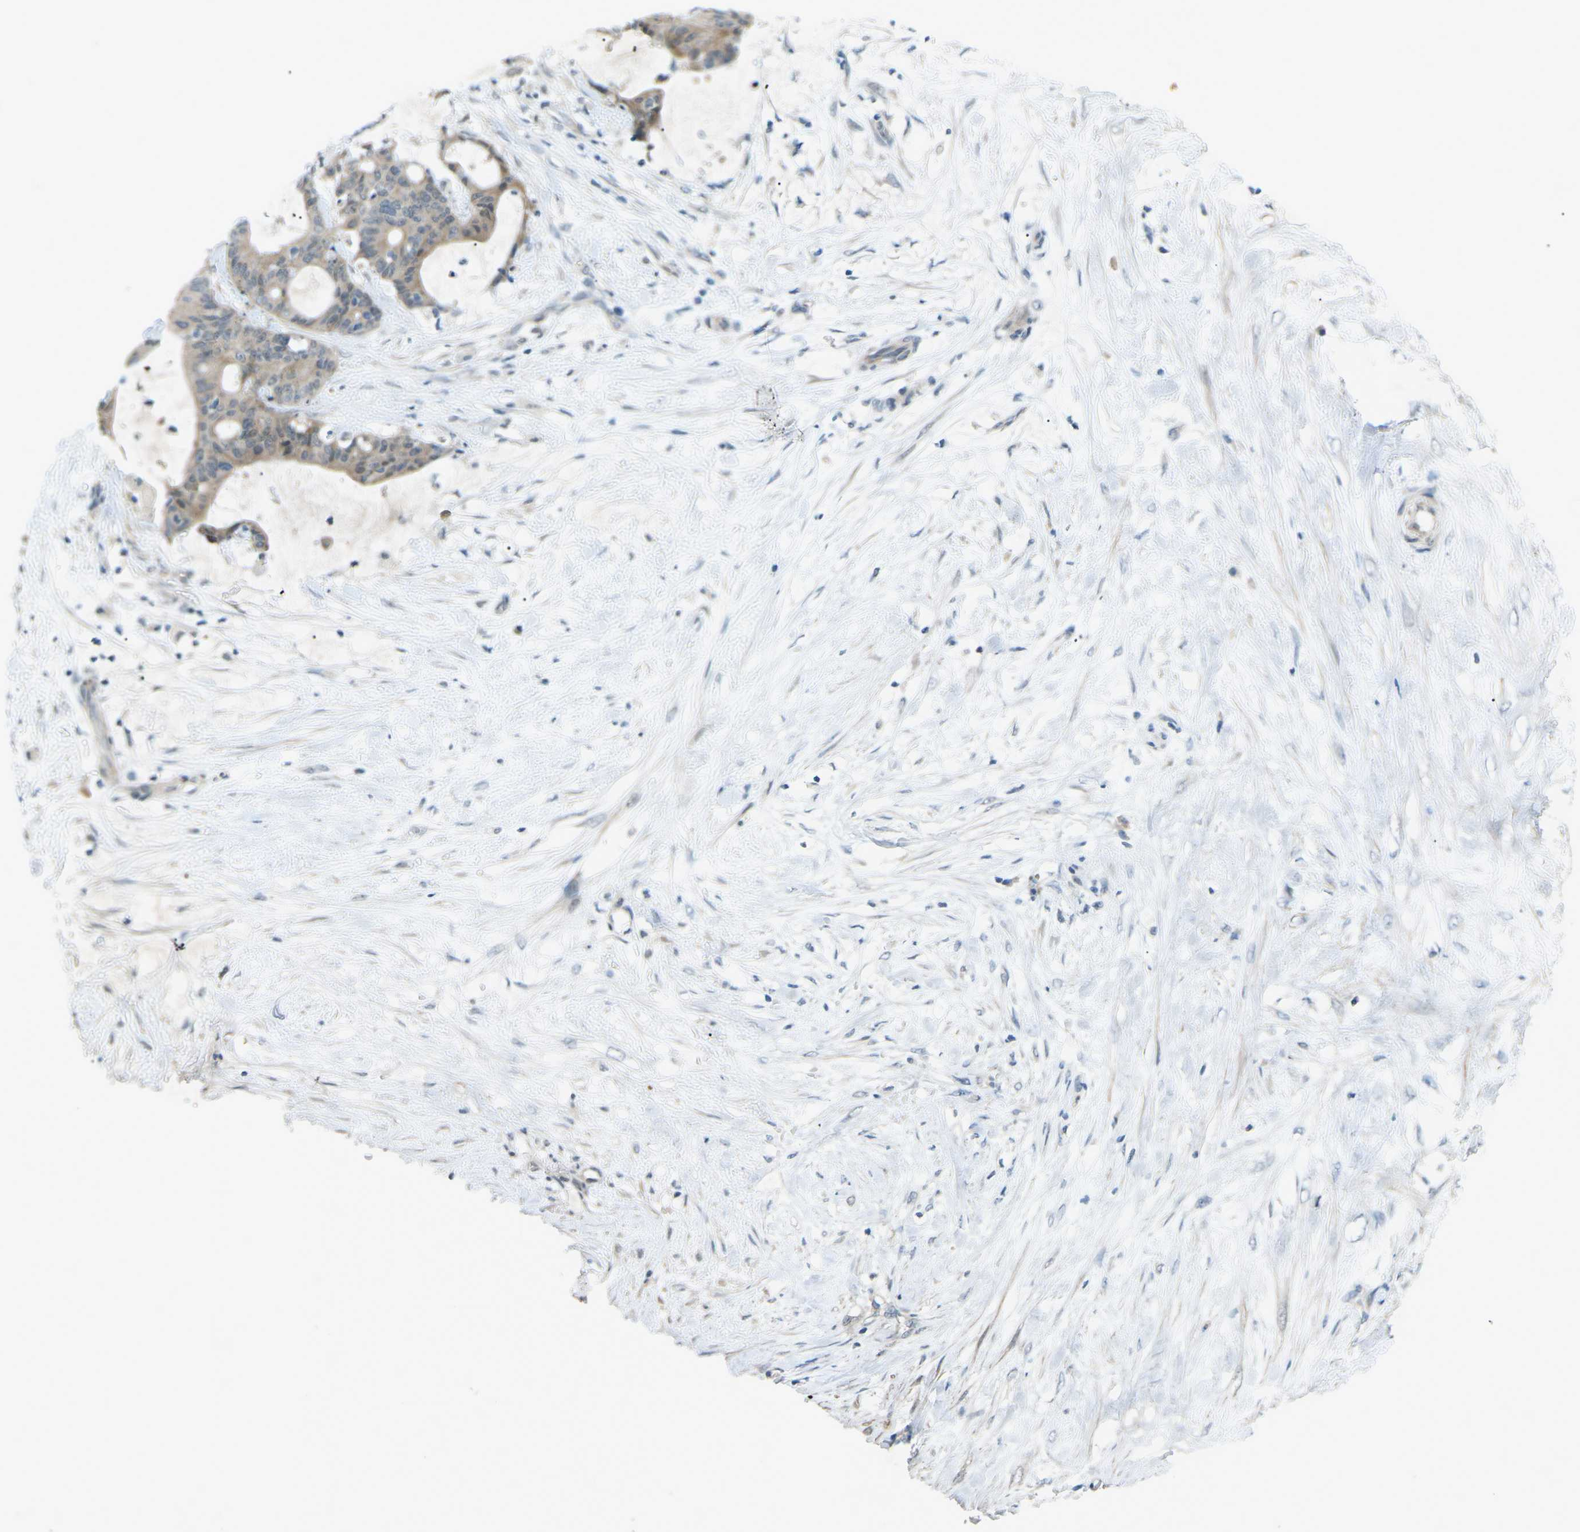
{"staining": {"intensity": "weak", "quantity": "25%-75%", "location": "cytoplasmic/membranous"}, "tissue": "liver cancer", "cell_type": "Tumor cells", "image_type": "cancer", "snomed": [{"axis": "morphology", "description": "Cholangiocarcinoma"}, {"axis": "topography", "description": "Liver"}], "caption": "Immunohistochemistry histopathology image of human cholangiocarcinoma (liver) stained for a protein (brown), which exhibits low levels of weak cytoplasmic/membranous staining in approximately 25%-75% of tumor cells.", "gene": "RTN3", "patient": {"sex": "female", "age": 73}}